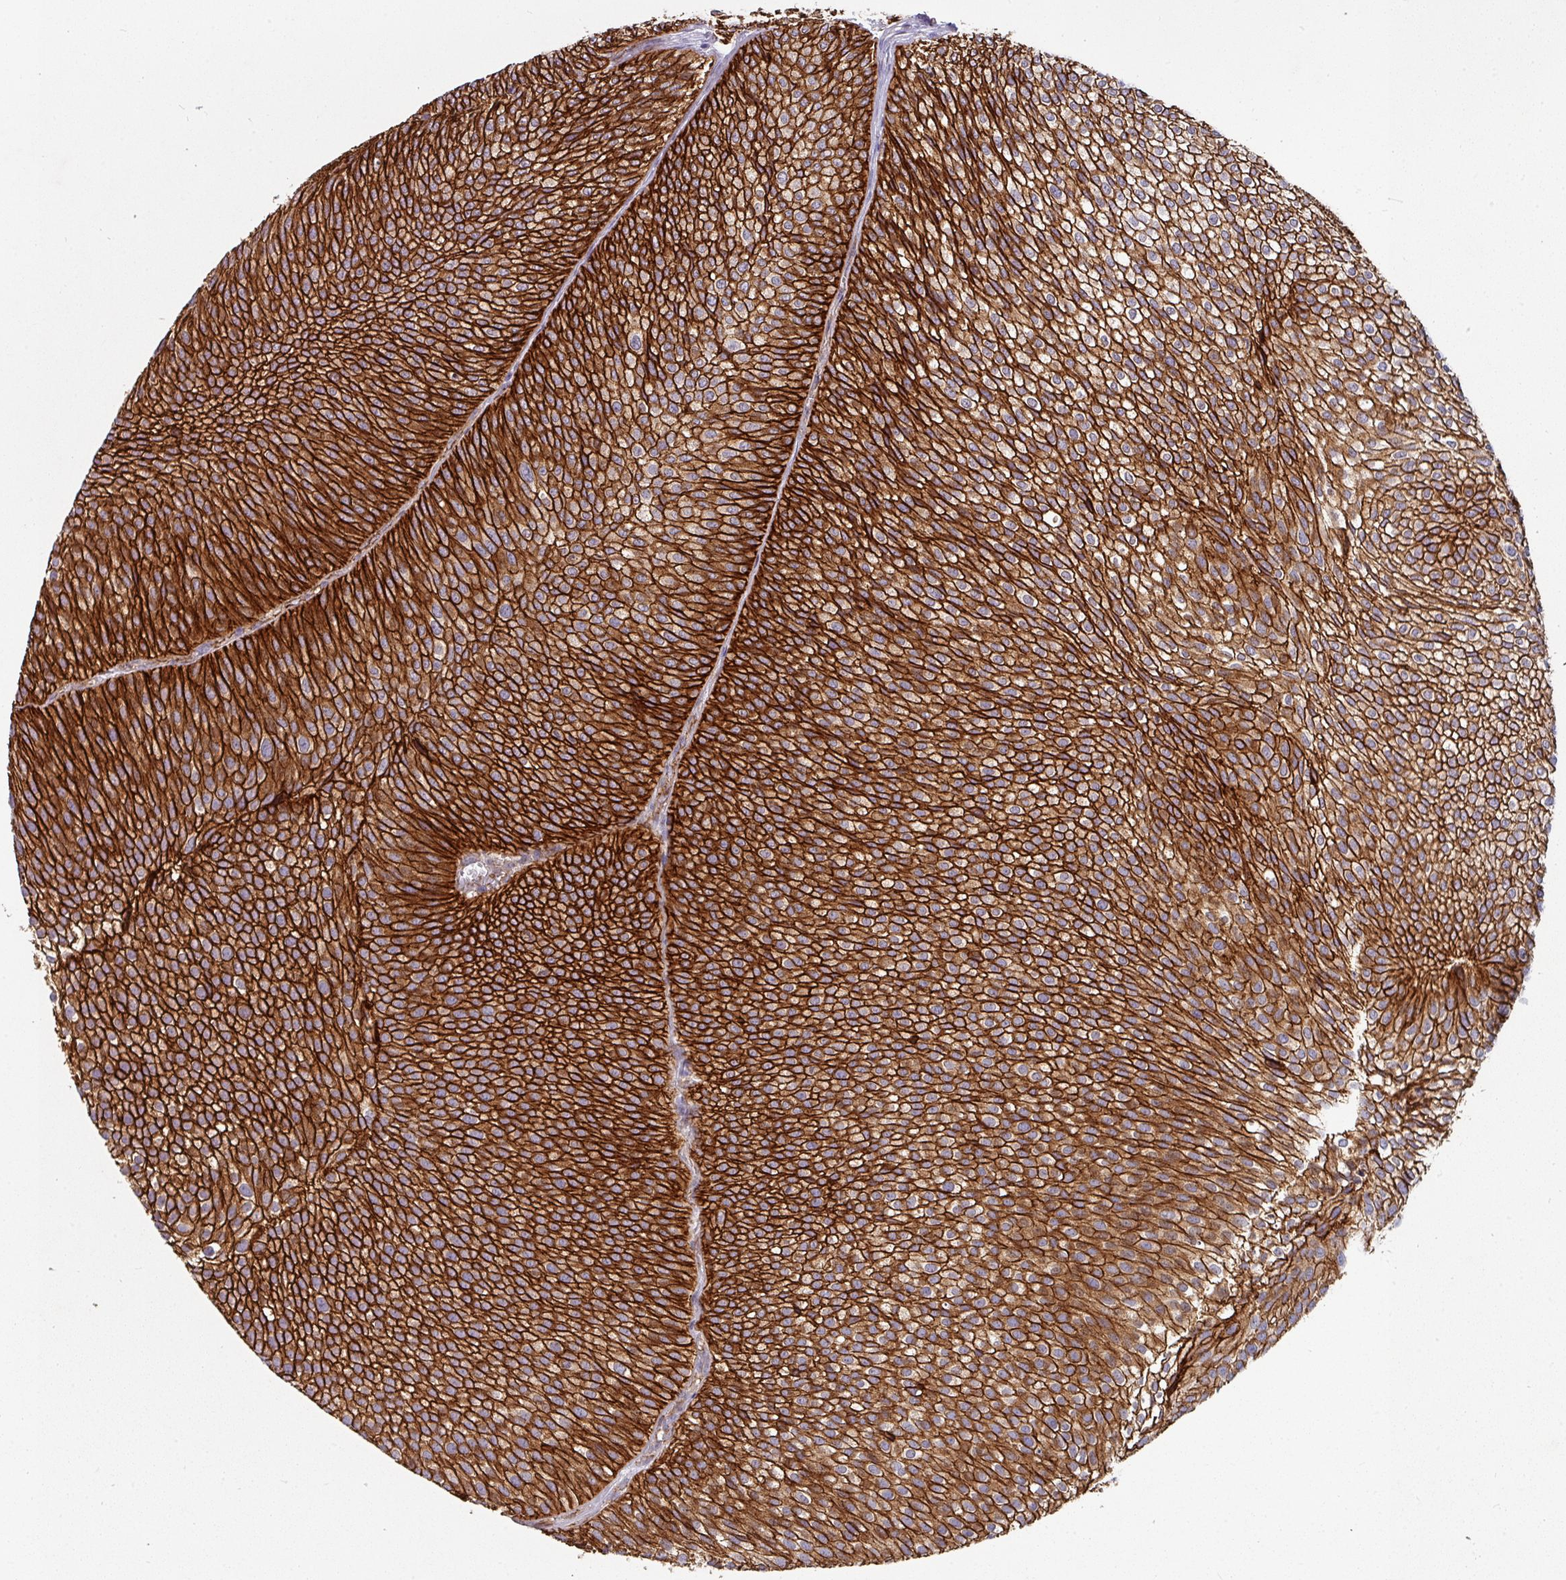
{"staining": {"intensity": "strong", "quantity": ">75%", "location": "cytoplasmic/membranous"}, "tissue": "urothelial cancer", "cell_type": "Tumor cells", "image_type": "cancer", "snomed": [{"axis": "morphology", "description": "Urothelial carcinoma, Low grade"}, {"axis": "topography", "description": "Urinary bladder"}], "caption": "The photomicrograph displays immunohistochemical staining of urothelial cancer. There is strong cytoplasmic/membranous staining is appreciated in approximately >75% of tumor cells. Using DAB (brown) and hematoxylin (blue) stains, captured at high magnification using brightfield microscopy.", "gene": "JUP", "patient": {"sex": "male", "age": 91}}